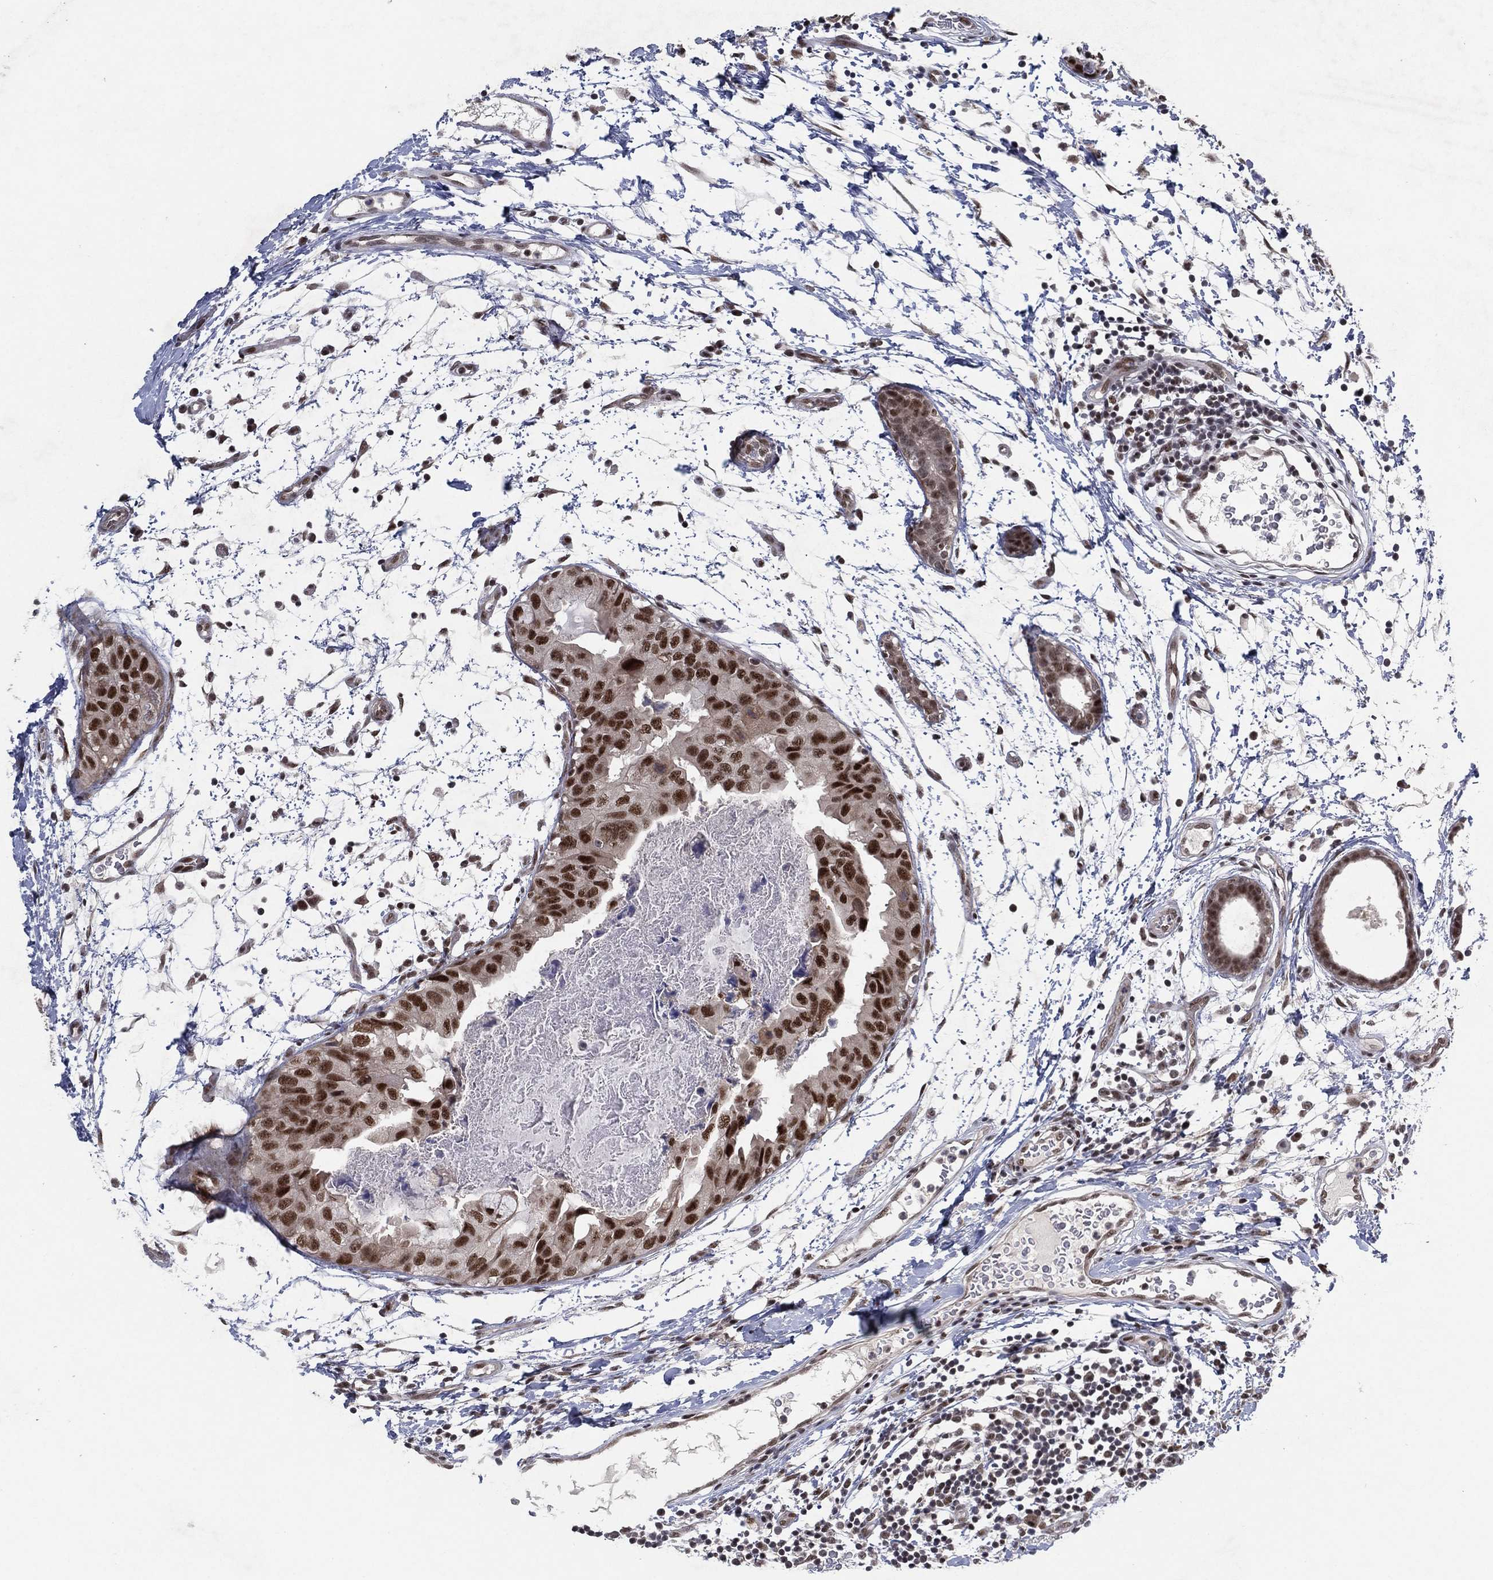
{"staining": {"intensity": "strong", "quantity": ">75%", "location": "nuclear"}, "tissue": "breast cancer", "cell_type": "Tumor cells", "image_type": "cancer", "snomed": [{"axis": "morphology", "description": "Normal tissue, NOS"}, {"axis": "morphology", "description": "Duct carcinoma"}, {"axis": "topography", "description": "Breast"}], "caption": "This micrograph demonstrates immunohistochemistry staining of breast cancer (invasive ductal carcinoma), with high strong nuclear staining in approximately >75% of tumor cells.", "gene": "DGCR8", "patient": {"sex": "female", "age": 40}}